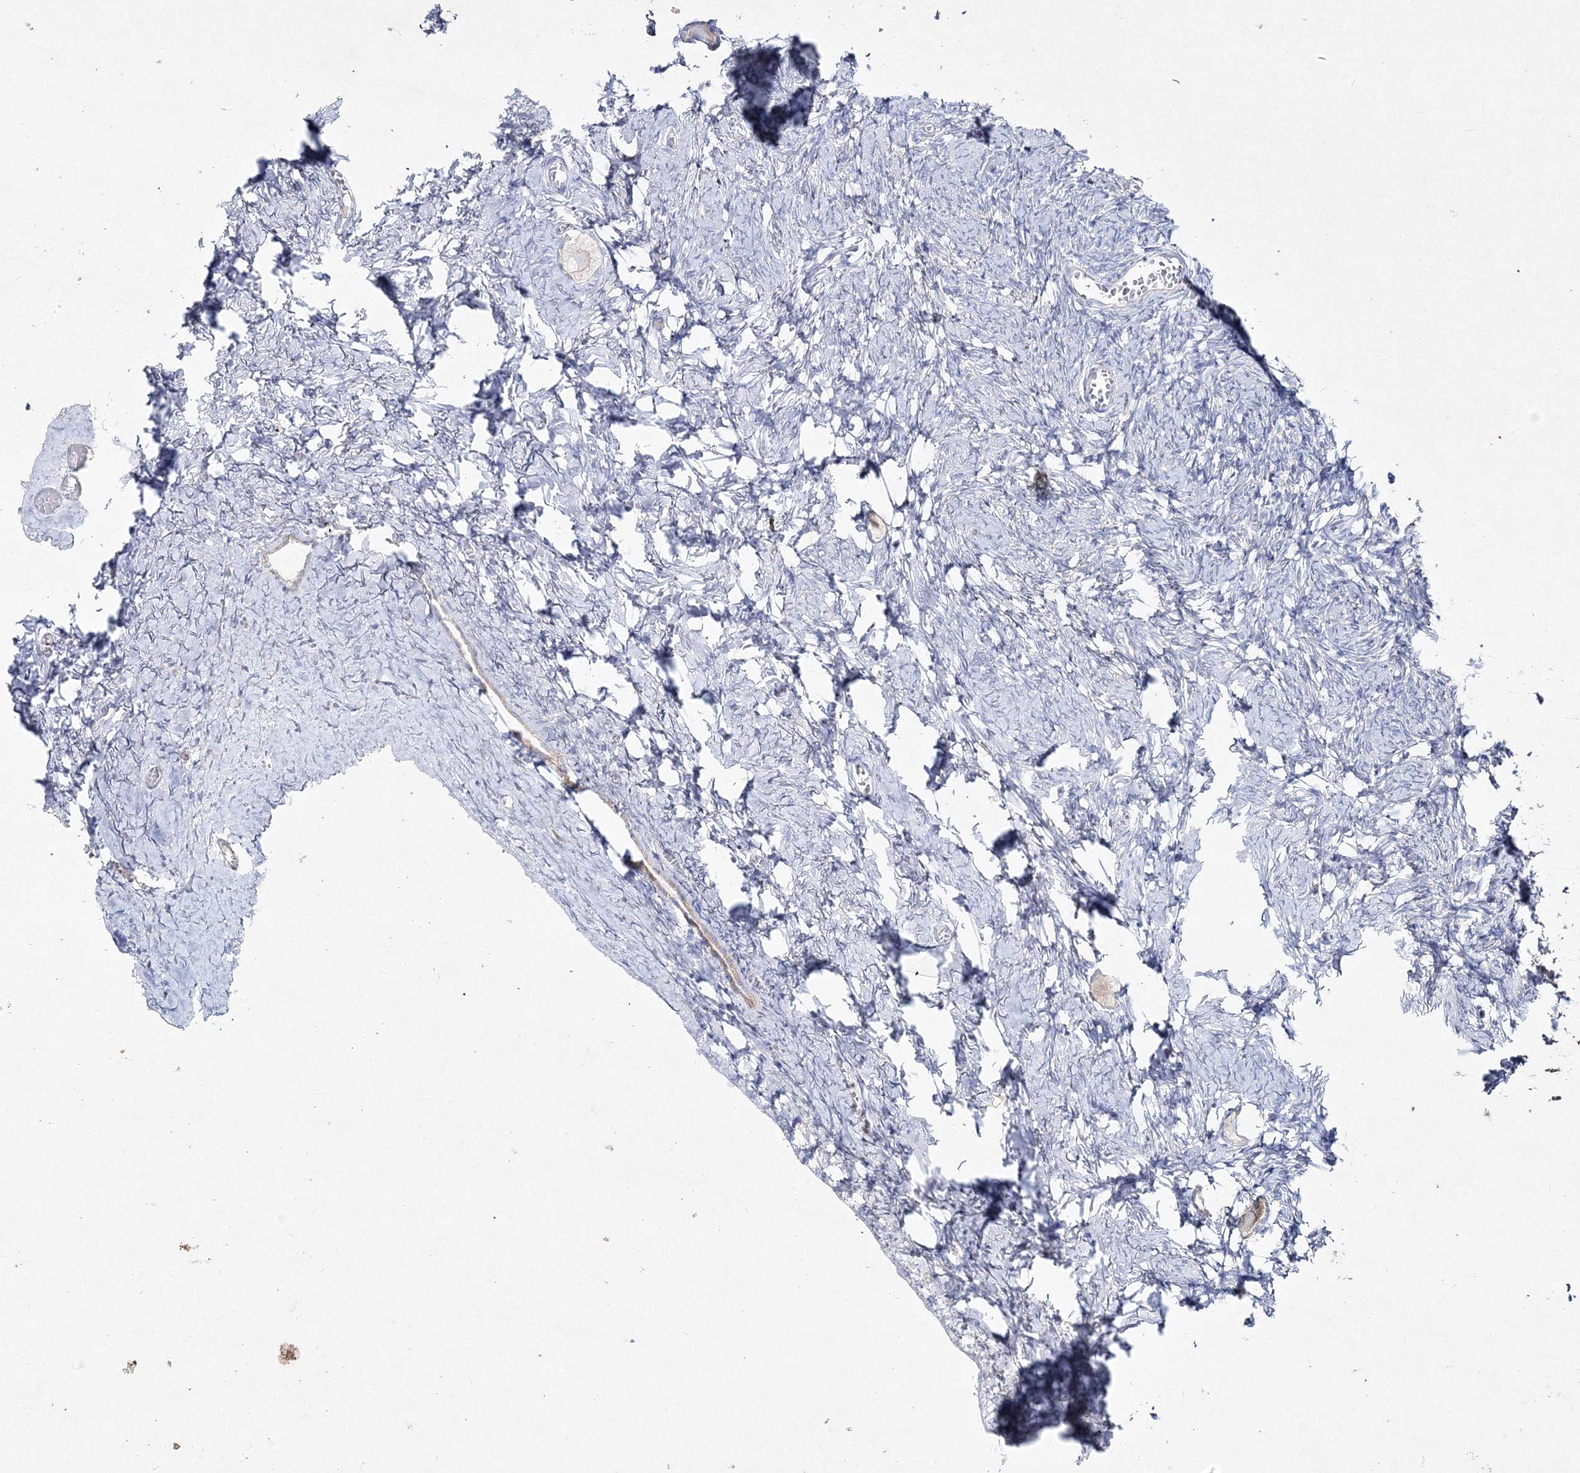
{"staining": {"intensity": "negative", "quantity": "none", "location": "none"}, "tissue": "ovary", "cell_type": "Follicle cells", "image_type": "normal", "snomed": [{"axis": "morphology", "description": "Normal tissue, NOS"}, {"axis": "topography", "description": "Ovary"}], "caption": "DAB (3,3'-diaminobenzidine) immunohistochemical staining of normal ovary displays no significant expression in follicle cells. (IHC, brightfield microscopy, high magnification).", "gene": "NAA40", "patient": {"sex": "female", "age": 27}}